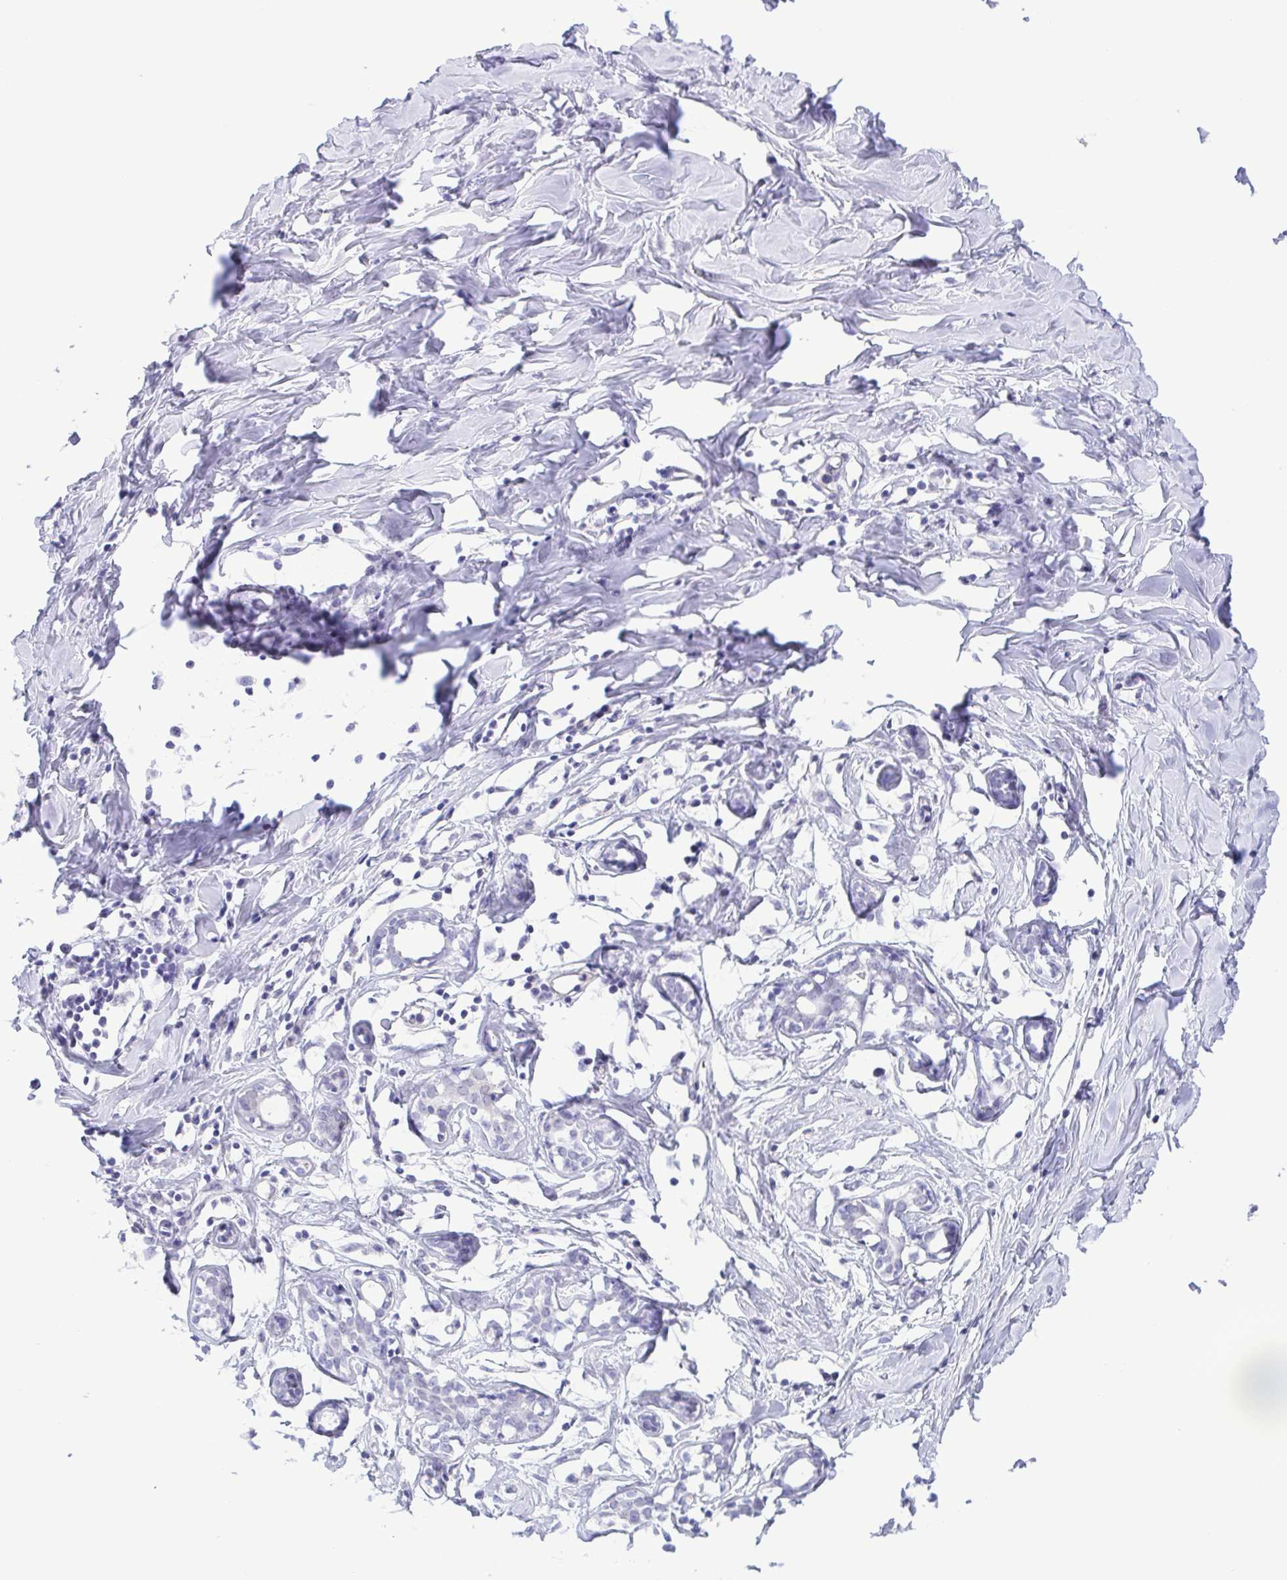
{"staining": {"intensity": "negative", "quantity": "none", "location": "none"}, "tissue": "breast", "cell_type": "Adipocytes", "image_type": "normal", "snomed": [{"axis": "morphology", "description": "Normal tissue, NOS"}, {"axis": "topography", "description": "Breast"}], "caption": "Breast was stained to show a protein in brown. There is no significant positivity in adipocytes. (Brightfield microscopy of DAB (3,3'-diaminobenzidine) IHC at high magnification).", "gene": "LDHC", "patient": {"sex": "female", "age": 27}}